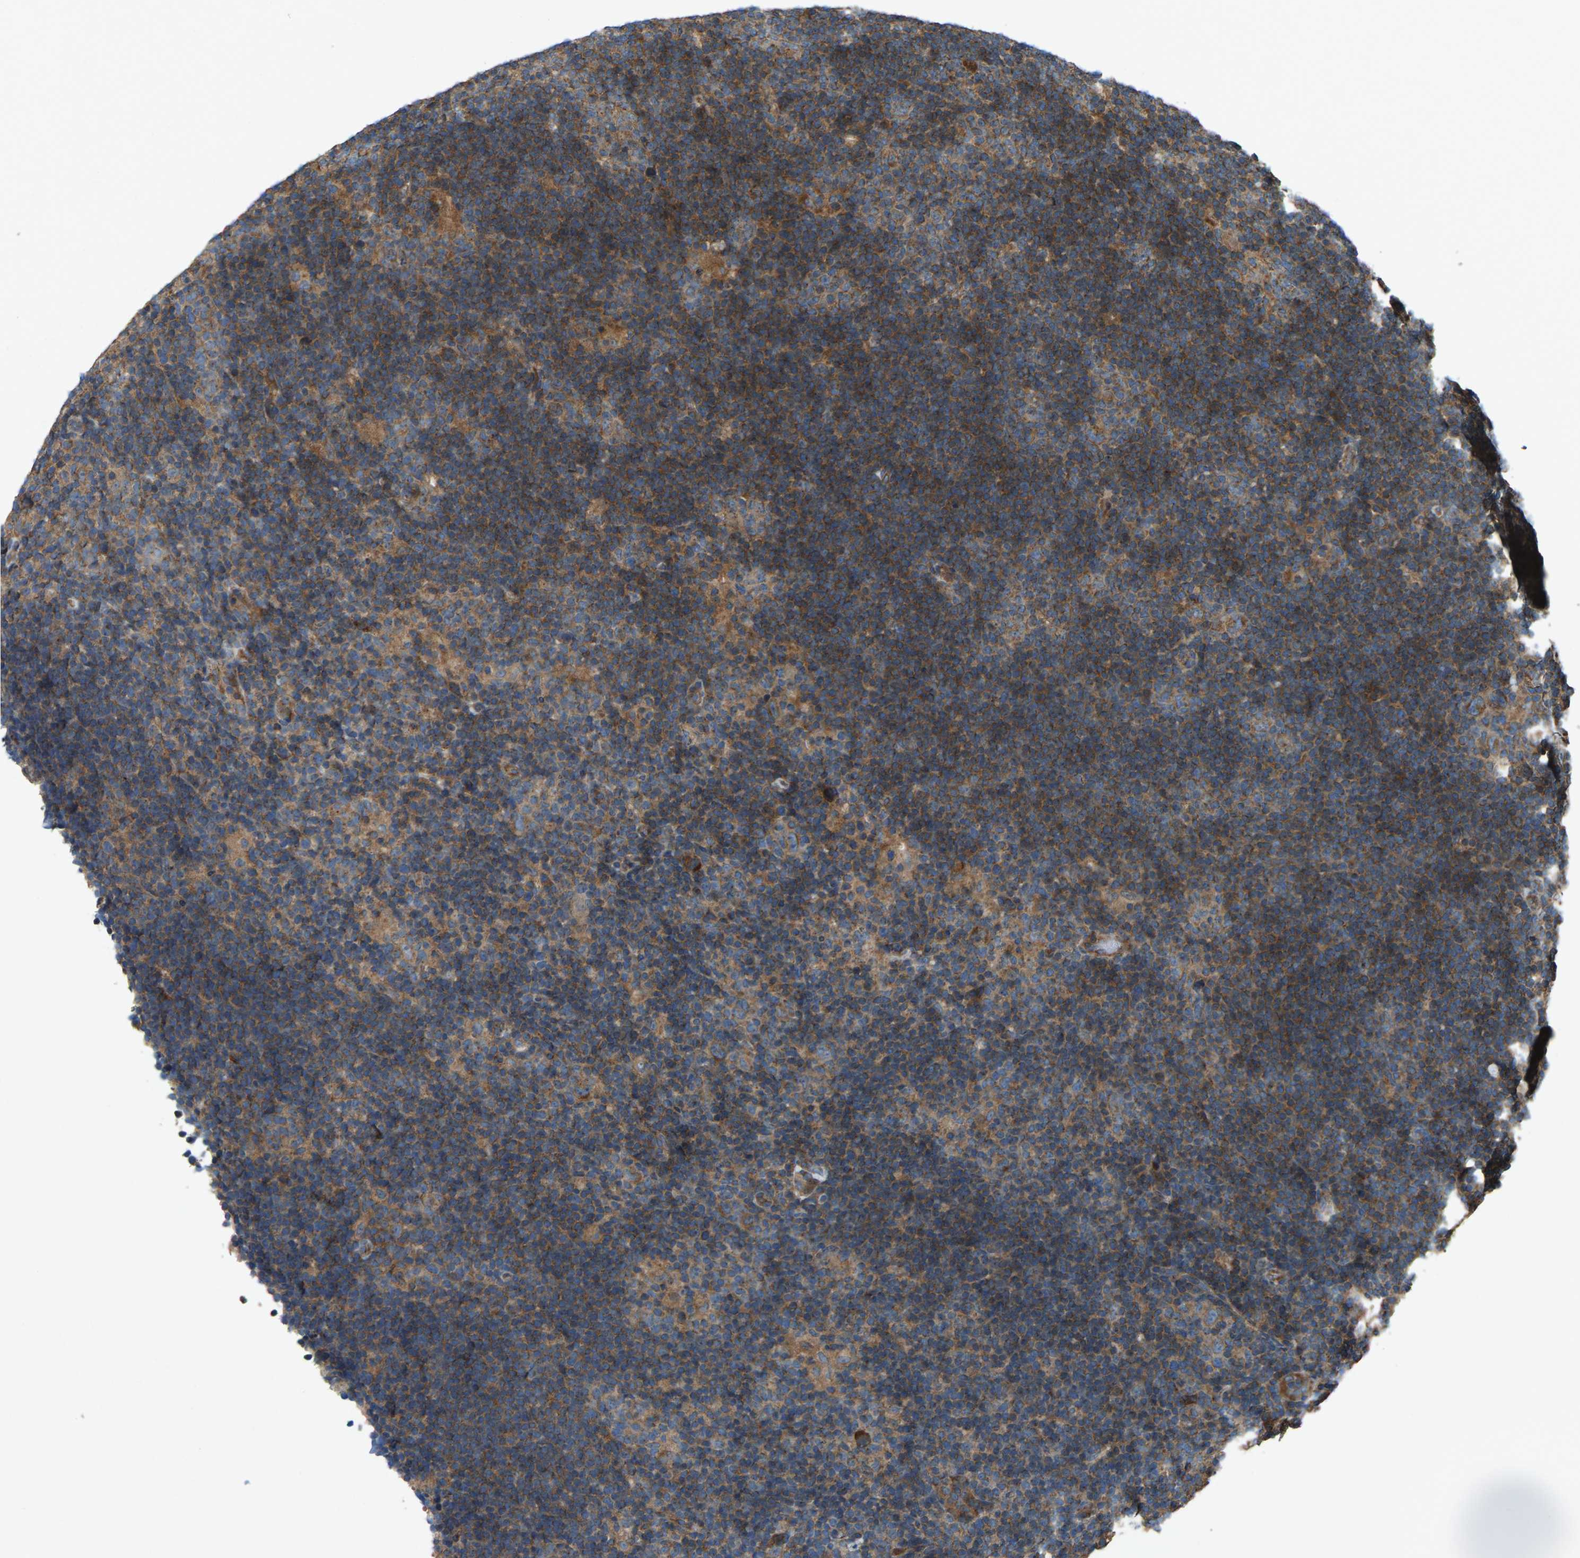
{"staining": {"intensity": "moderate", "quantity": "25%-75%", "location": "cytoplasmic/membranous"}, "tissue": "lymphoma", "cell_type": "Tumor cells", "image_type": "cancer", "snomed": [{"axis": "morphology", "description": "Hodgkin's disease, NOS"}, {"axis": "topography", "description": "Lymph node"}], "caption": "About 25%-75% of tumor cells in human Hodgkin's disease exhibit moderate cytoplasmic/membranous protein expression as visualized by brown immunohistochemical staining.", "gene": "SAMD9L", "patient": {"sex": "female", "age": 57}}